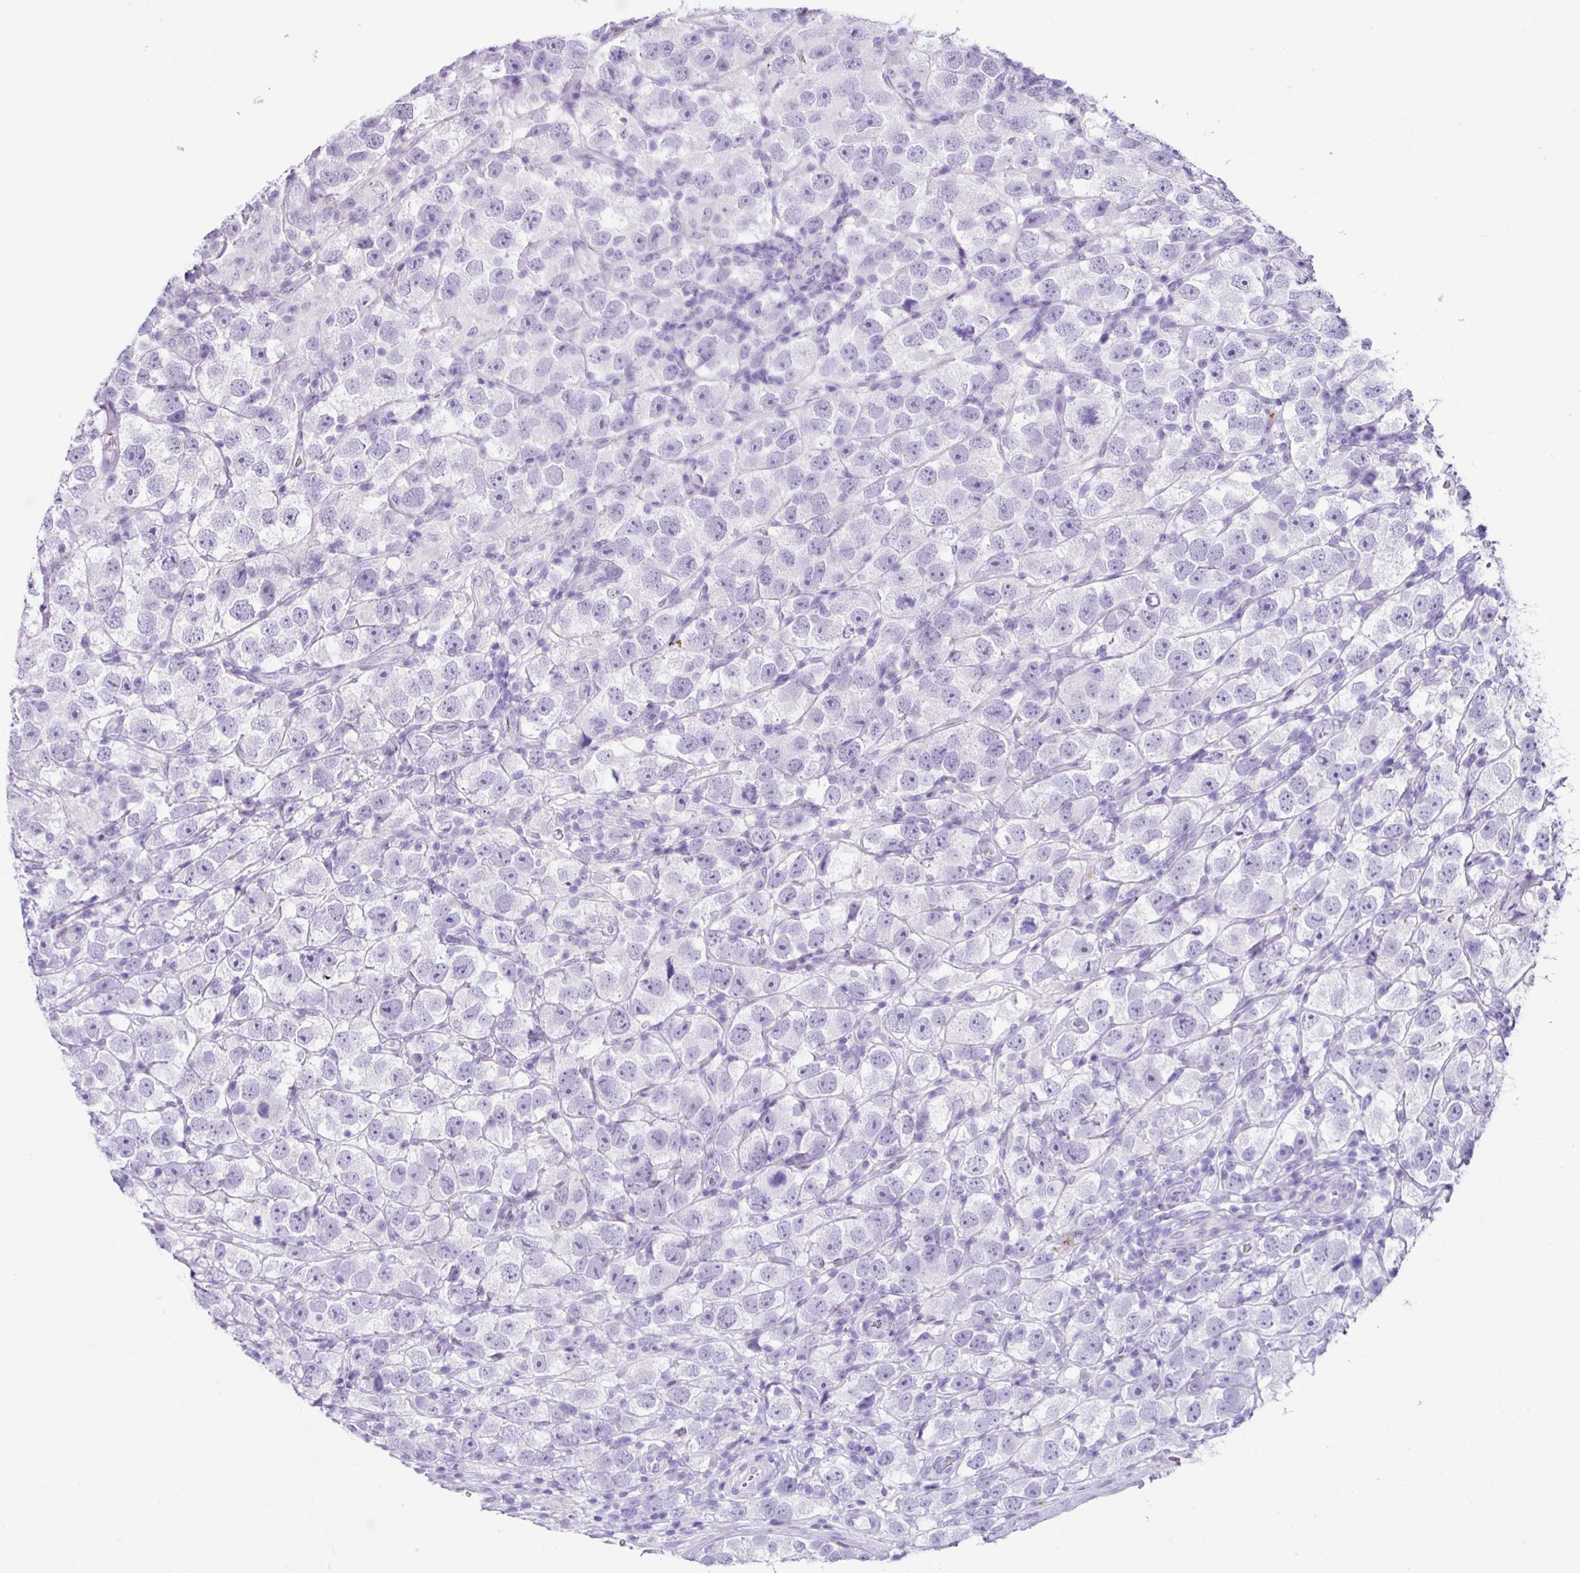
{"staining": {"intensity": "negative", "quantity": "none", "location": "none"}, "tissue": "testis cancer", "cell_type": "Tumor cells", "image_type": "cancer", "snomed": [{"axis": "morphology", "description": "Seminoma, NOS"}, {"axis": "topography", "description": "Testis"}], "caption": "This is an immunohistochemistry (IHC) photomicrograph of human seminoma (testis). There is no staining in tumor cells.", "gene": "ZG16", "patient": {"sex": "male", "age": 26}}